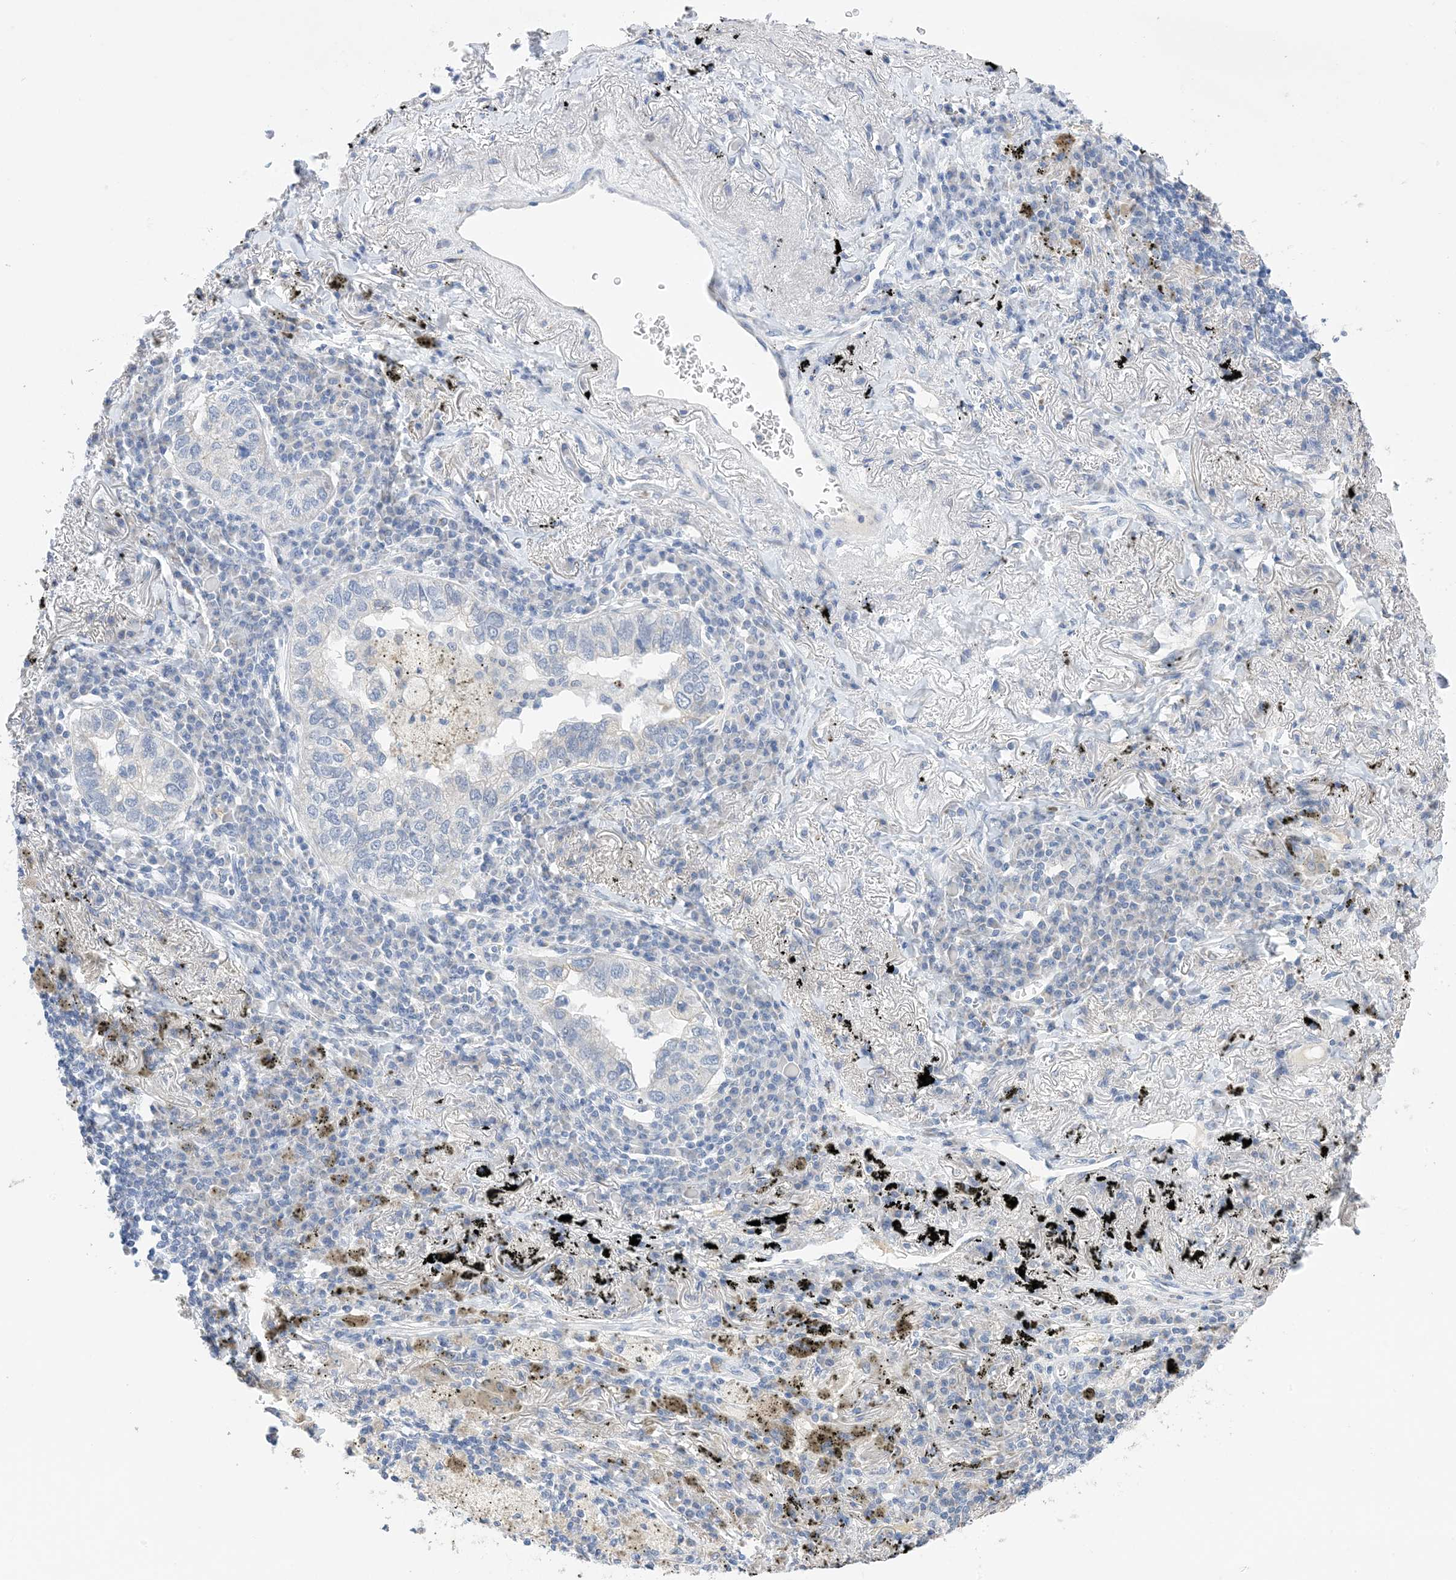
{"staining": {"intensity": "negative", "quantity": "none", "location": "none"}, "tissue": "lung cancer", "cell_type": "Tumor cells", "image_type": "cancer", "snomed": [{"axis": "morphology", "description": "Adenocarcinoma, NOS"}, {"axis": "topography", "description": "Lung"}], "caption": "This is an IHC micrograph of lung cancer. There is no expression in tumor cells.", "gene": "PLK4", "patient": {"sex": "male", "age": 65}}